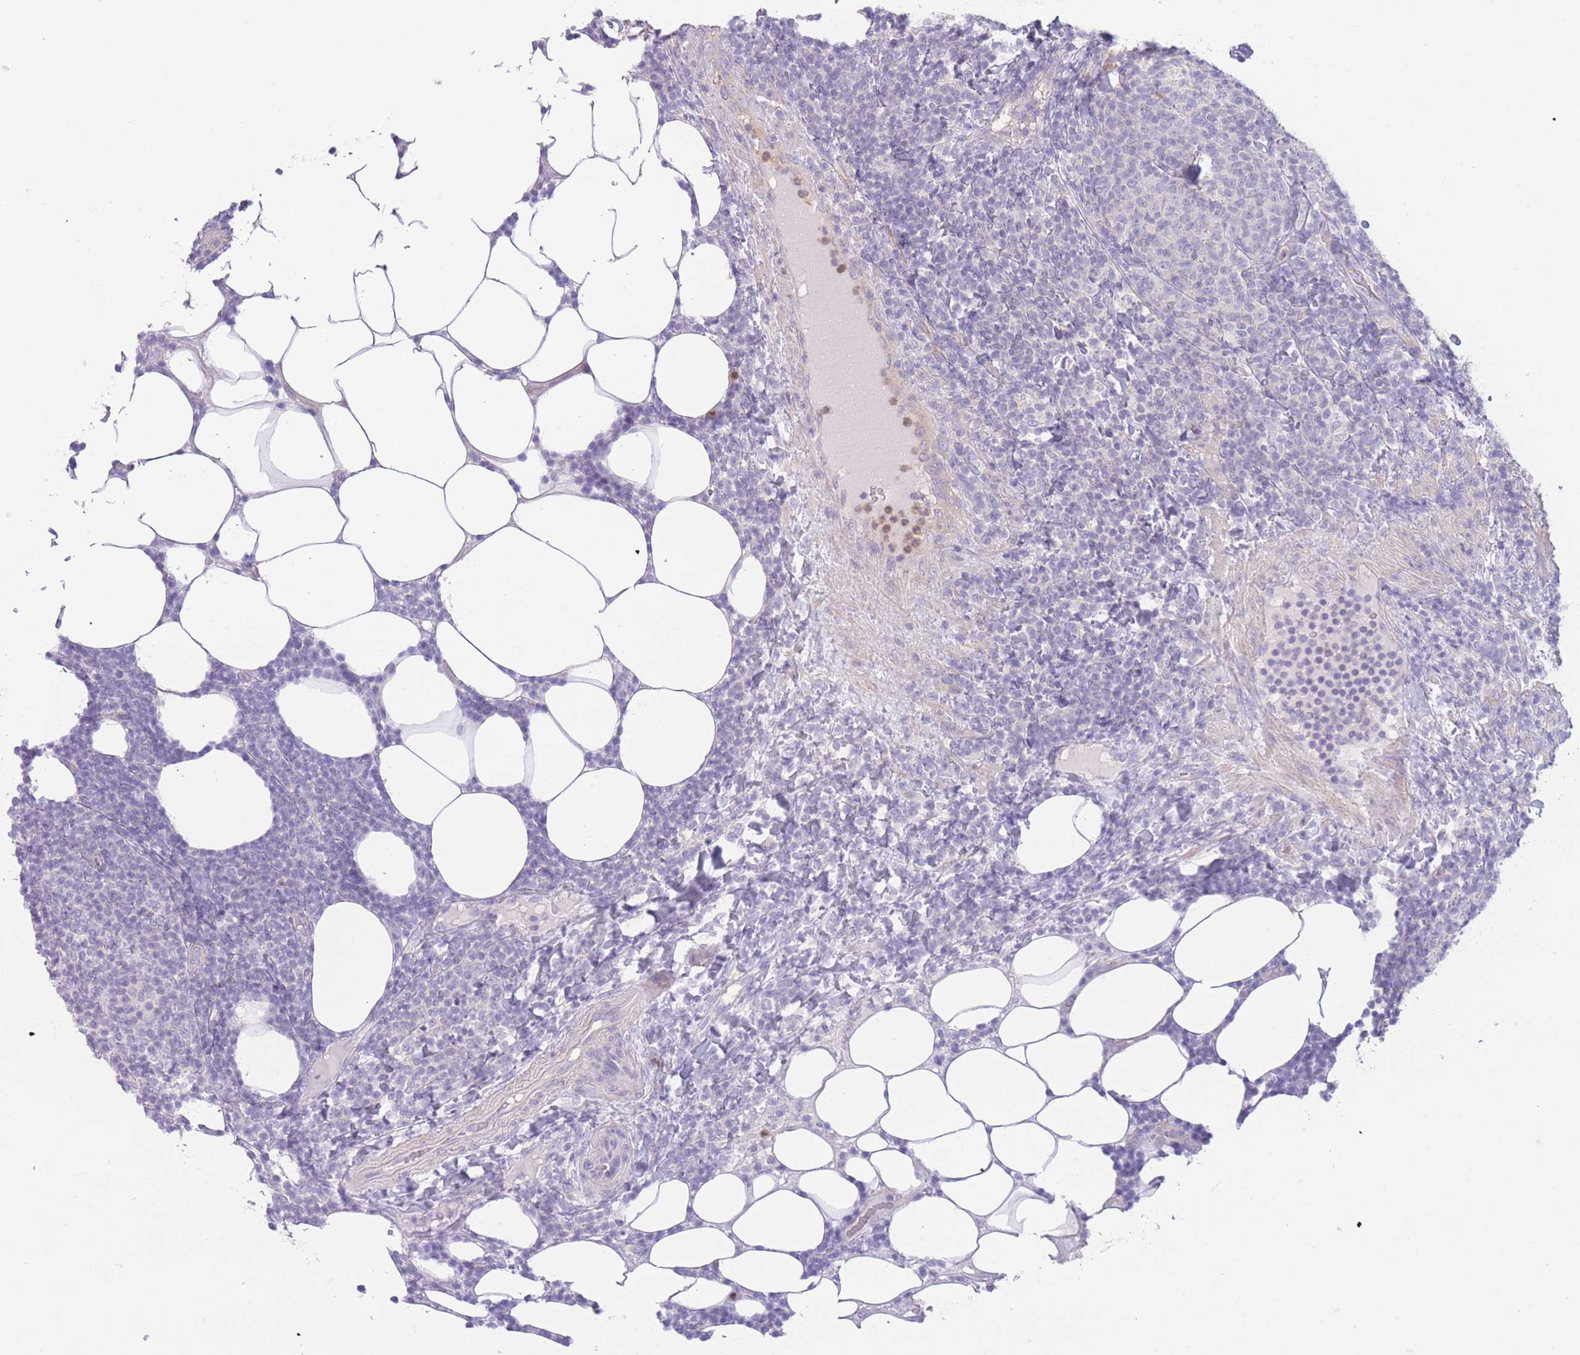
{"staining": {"intensity": "negative", "quantity": "none", "location": "none"}, "tissue": "lymphoma", "cell_type": "Tumor cells", "image_type": "cancer", "snomed": [{"axis": "morphology", "description": "Malignant lymphoma, non-Hodgkin's type, Low grade"}, {"axis": "topography", "description": "Lymph node"}], "caption": "IHC image of low-grade malignant lymphoma, non-Hodgkin's type stained for a protein (brown), which reveals no staining in tumor cells.", "gene": "BHLHA15", "patient": {"sex": "male", "age": 66}}